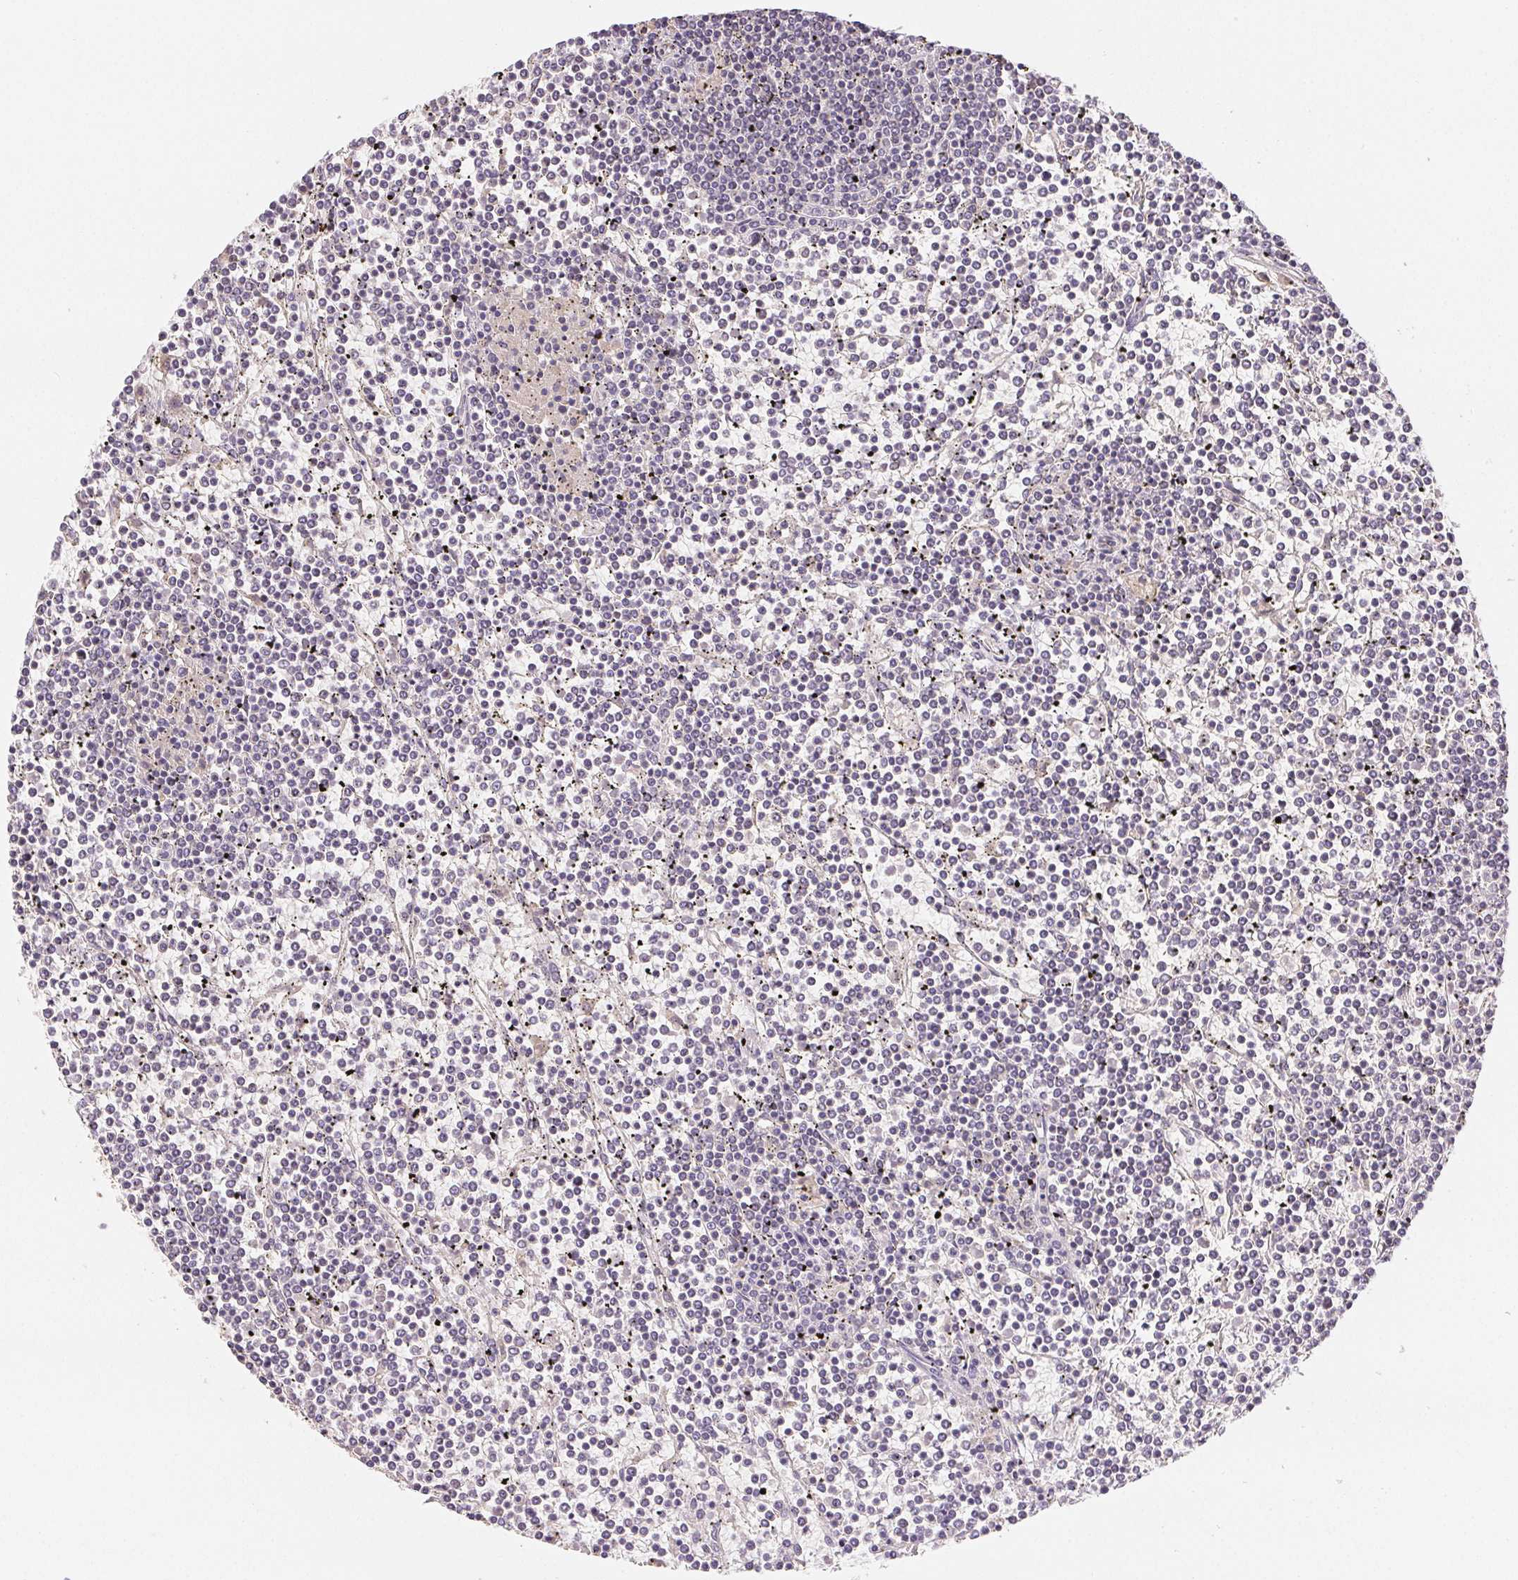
{"staining": {"intensity": "negative", "quantity": "none", "location": "none"}, "tissue": "lymphoma", "cell_type": "Tumor cells", "image_type": "cancer", "snomed": [{"axis": "morphology", "description": "Malignant lymphoma, non-Hodgkin's type, Low grade"}, {"axis": "topography", "description": "Spleen"}], "caption": "IHC image of human lymphoma stained for a protein (brown), which exhibits no staining in tumor cells.", "gene": "SEZ6L2", "patient": {"sex": "female", "age": 19}}